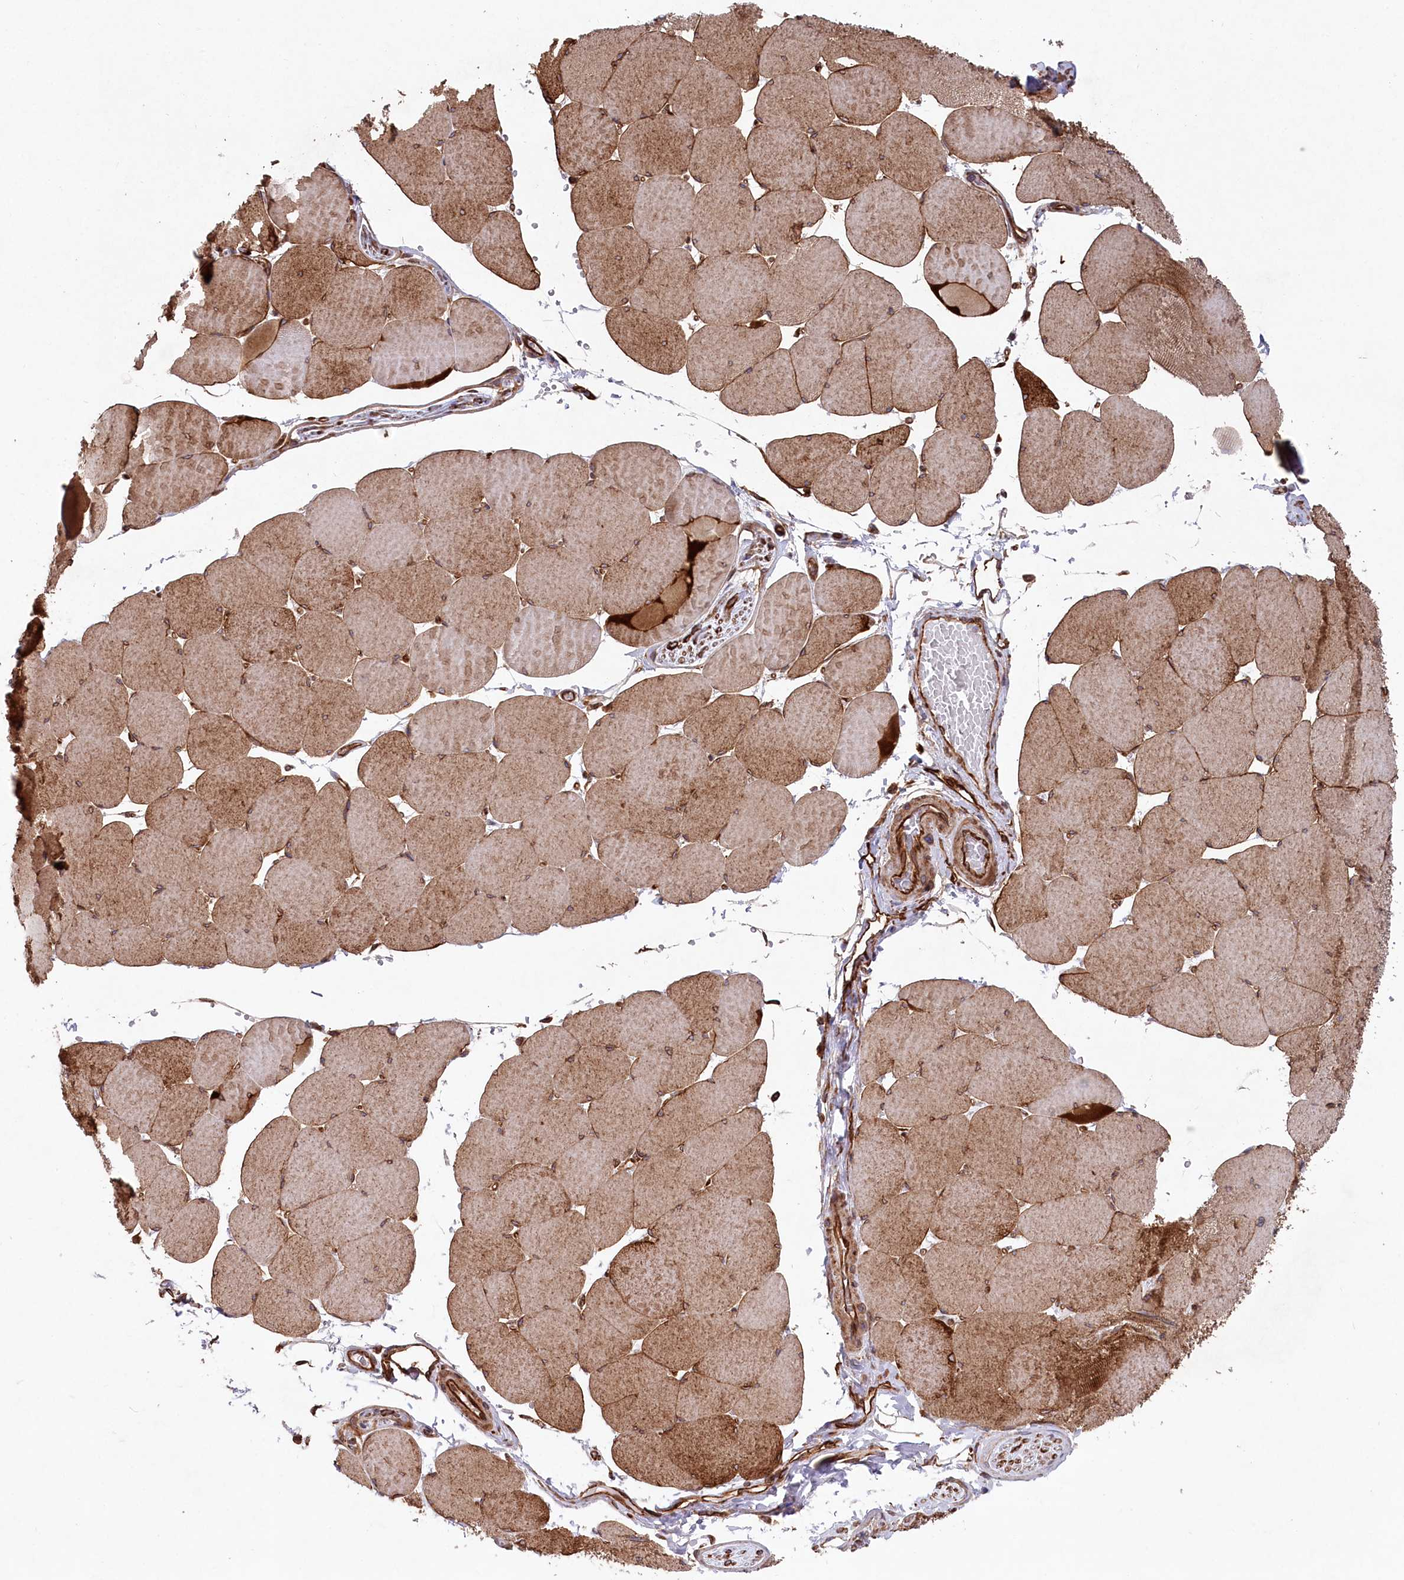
{"staining": {"intensity": "moderate", "quantity": ">75%", "location": "cytoplasmic/membranous"}, "tissue": "skeletal muscle", "cell_type": "Myocytes", "image_type": "normal", "snomed": [{"axis": "morphology", "description": "Normal tissue, NOS"}, {"axis": "topography", "description": "Skeletal muscle"}, {"axis": "topography", "description": "Head-Neck"}], "caption": "Normal skeletal muscle displays moderate cytoplasmic/membranous expression in approximately >75% of myocytes, visualized by immunohistochemistry.", "gene": "MTPAP", "patient": {"sex": "male", "age": 66}}